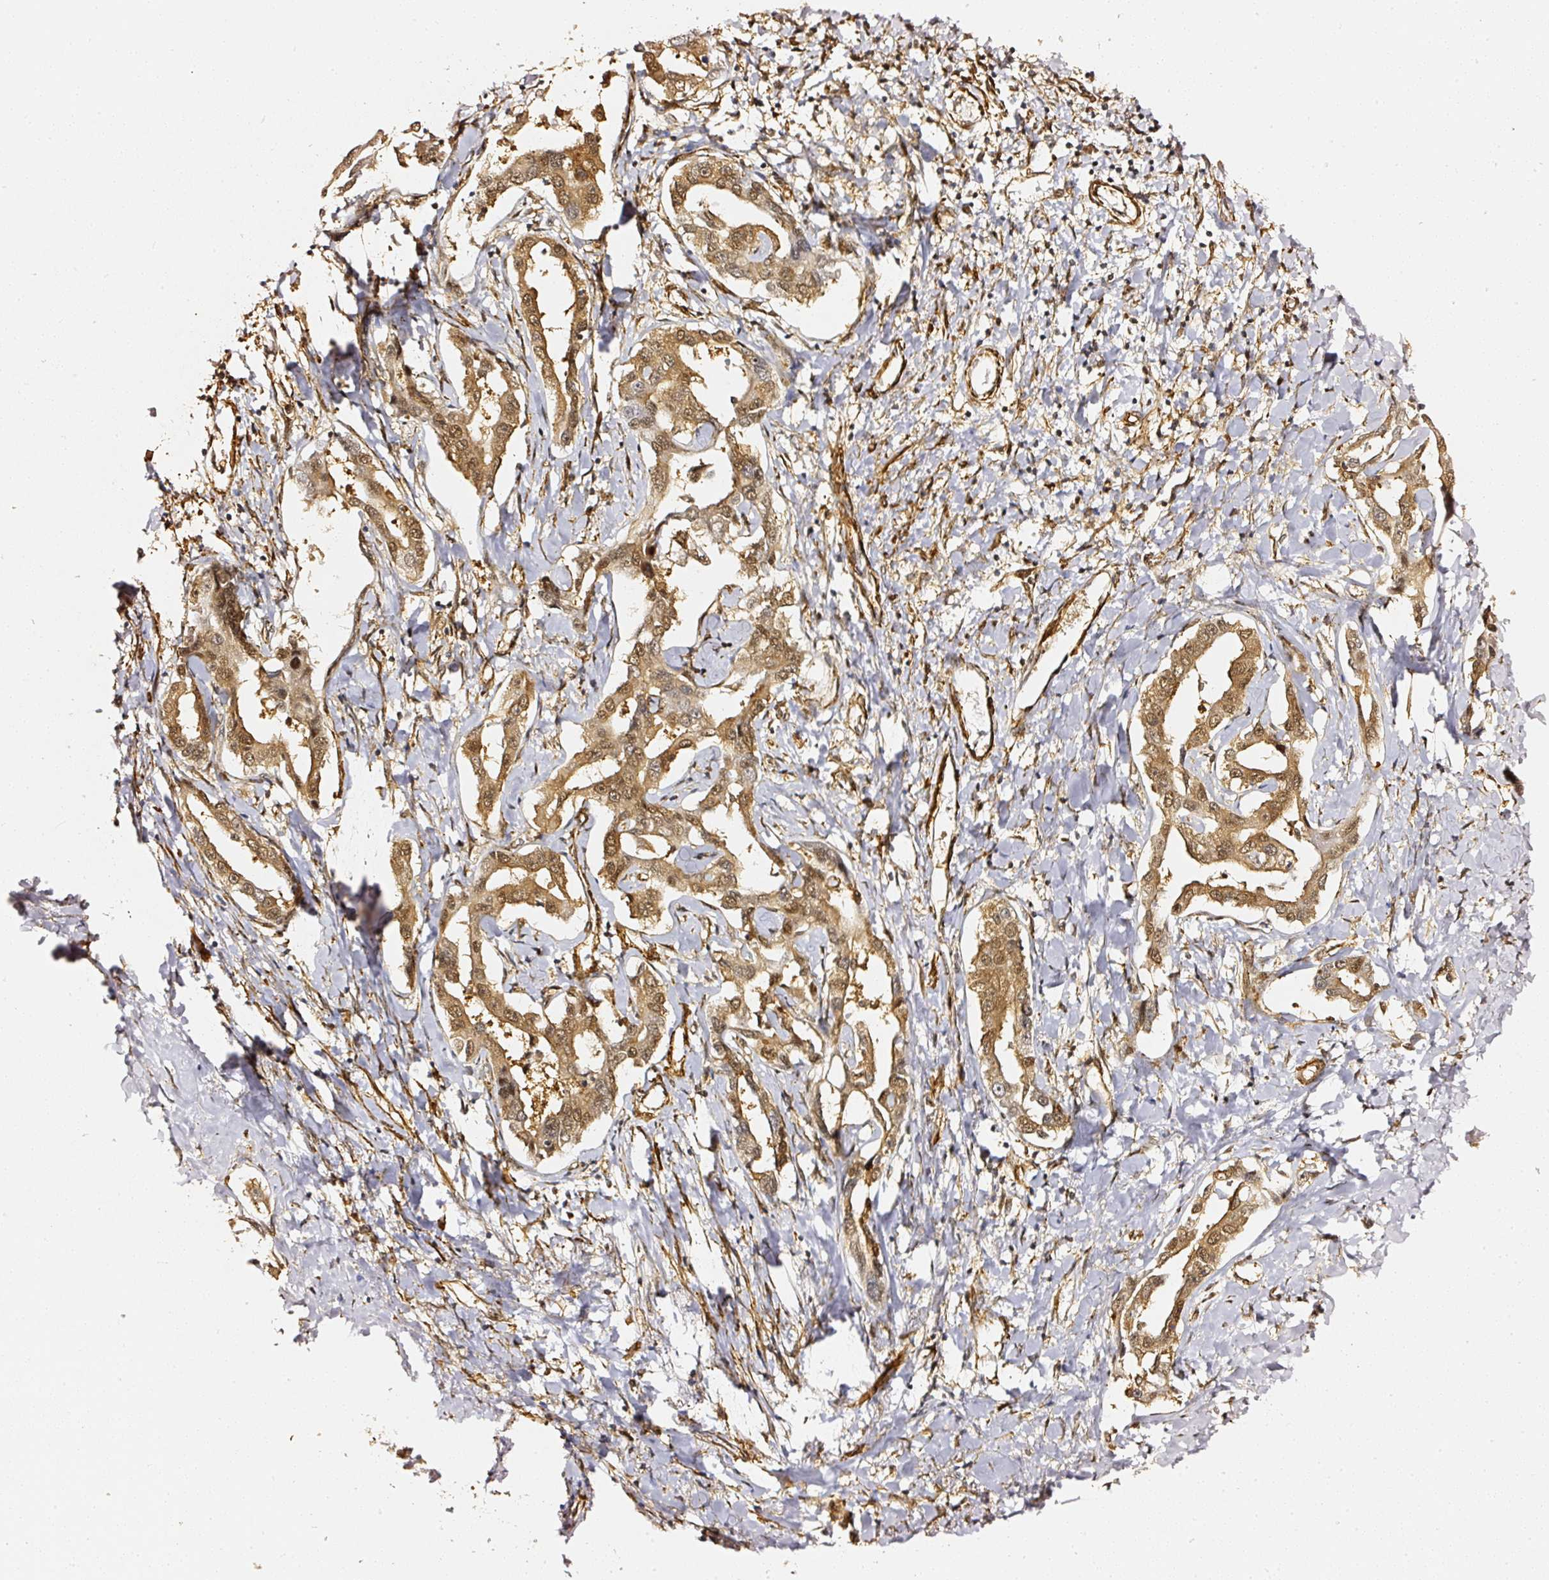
{"staining": {"intensity": "moderate", "quantity": ">75%", "location": "cytoplasmic/membranous,nuclear"}, "tissue": "liver cancer", "cell_type": "Tumor cells", "image_type": "cancer", "snomed": [{"axis": "morphology", "description": "Cholangiocarcinoma"}, {"axis": "topography", "description": "Liver"}], "caption": "Immunohistochemistry (IHC) histopathology image of liver cancer stained for a protein (brown), which shows medium levels of moderate cytoplasmic/membranous and nuclear positivity in approximately >75% of tumor cells.", "gene": "PSMD1", "patient": {"sex": "male", "age": 59}}